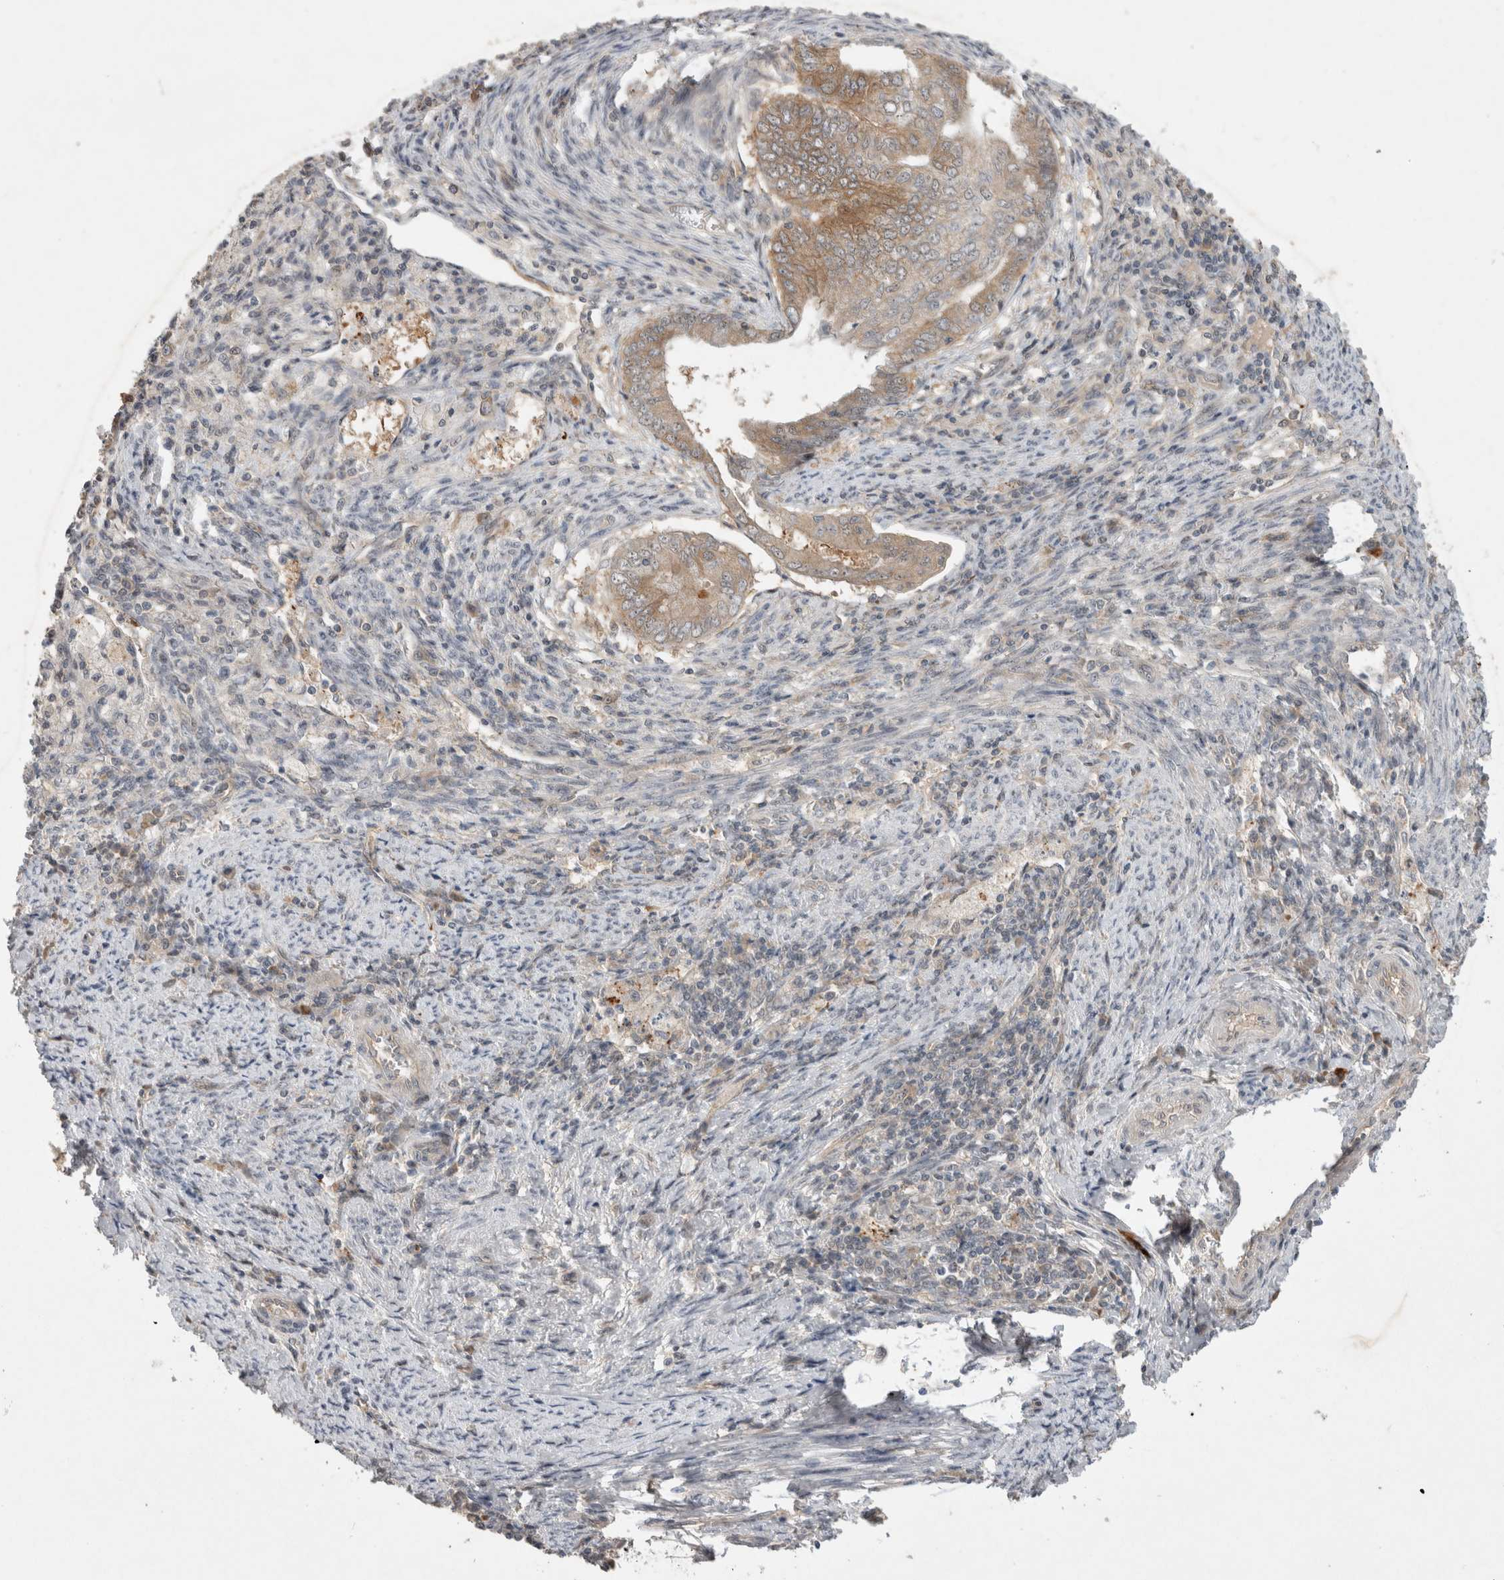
{"staining": {"intensity": "weak", "quantity": ">75%", "location": "cytoplasmic/membranous"}, "tissue": "endometrial cancer", "cell_type": "Tumor cells", "image_type": "cancer", "snomed": [{"axis": "morphology", "description": "Polyp, NOS"}, {"axis": "morphology", "description": "Adenocarcinoma, NOS"}, {"axis": "morphology", "description": "Adenoma, NOS"}, {"axis": "topography", "description": "Endometrium"}], "caption": "Protein staining reveals weak cytoplasmic/membranous expression in about >75% of tumor cells in endometrial cancer (adenoma).", "gene": "CERS3", "patient": {"sex": "female", "age": 79}}